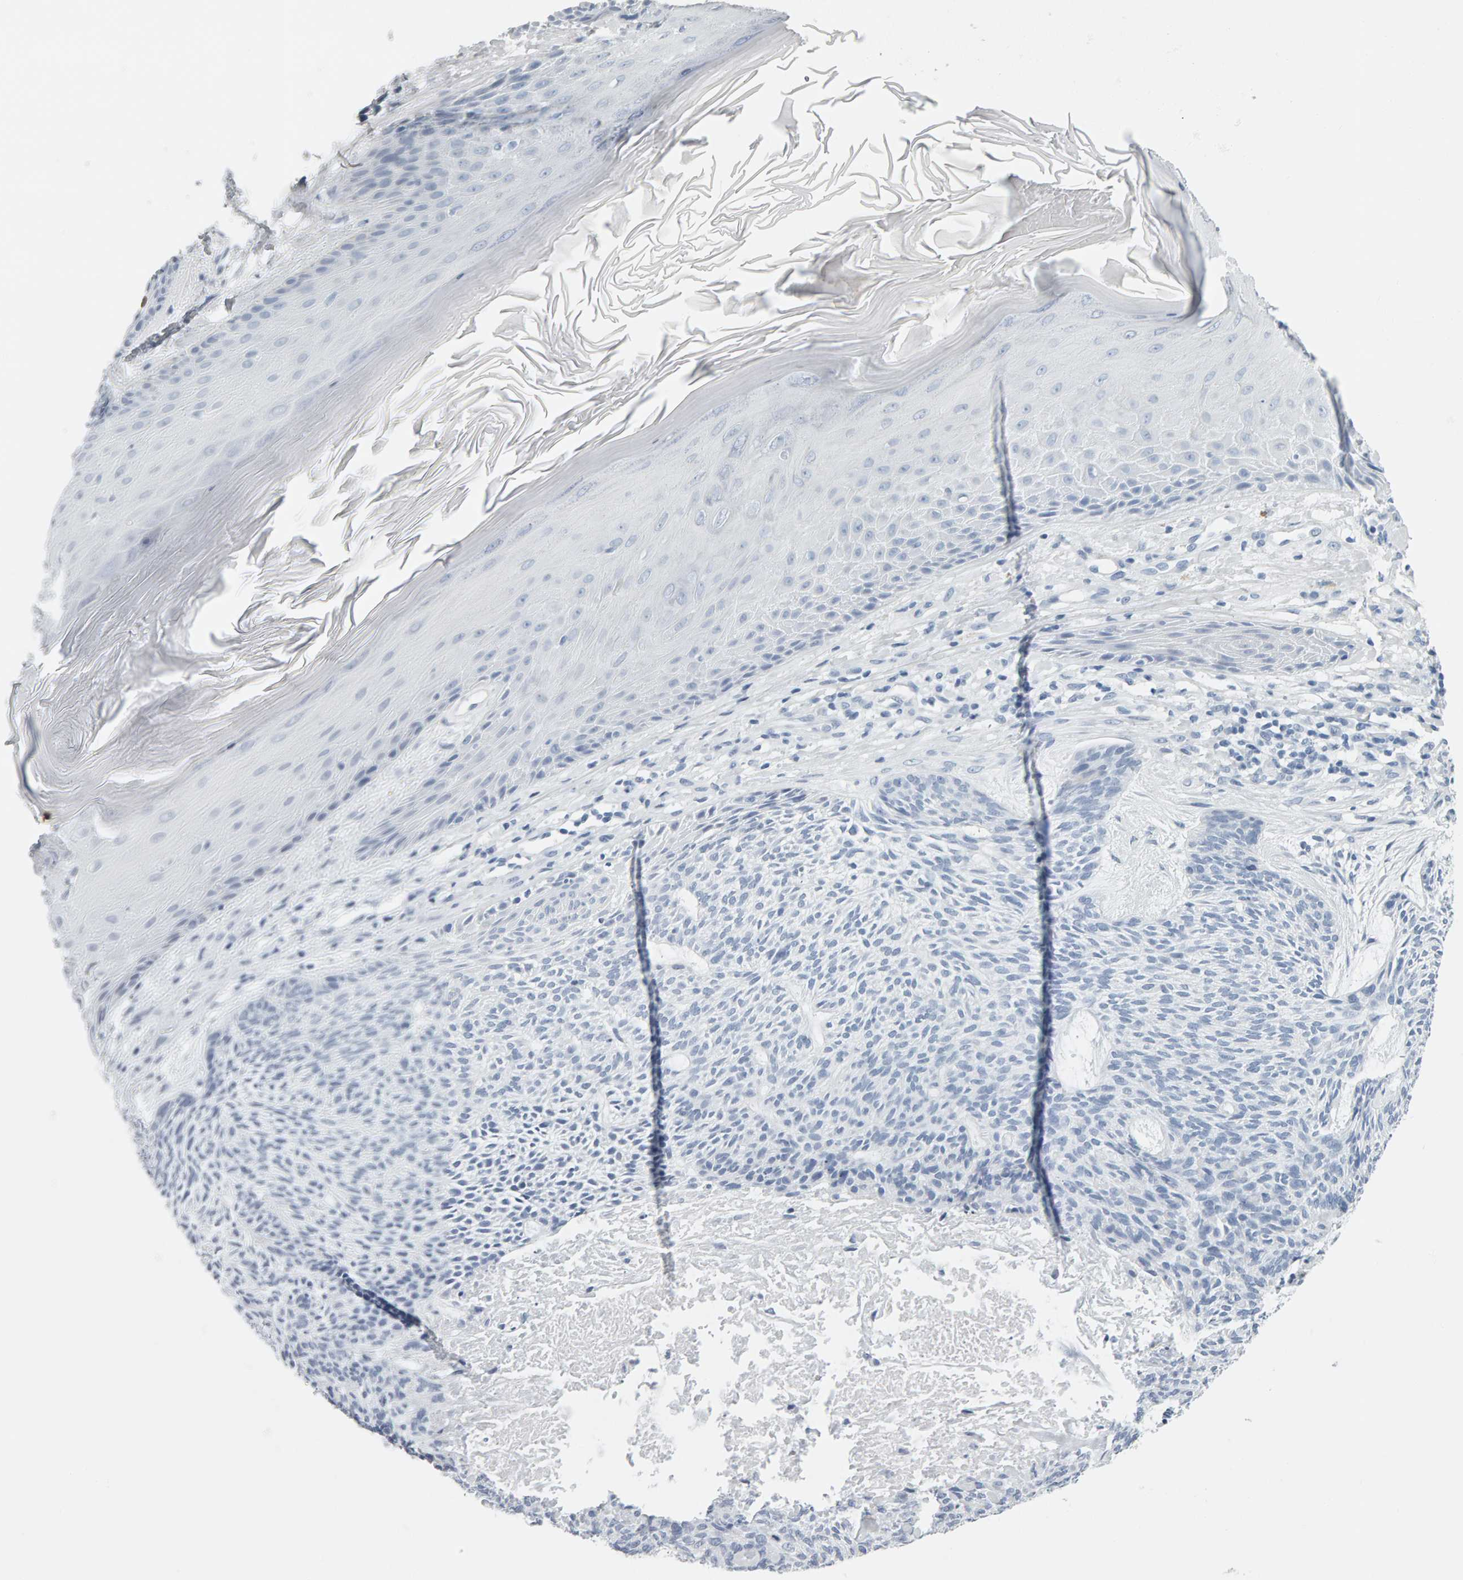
{"staining": {"intensity": "negative", "quantity": "none", "location": "none"}, "tissue": "skin cancer", "cell_type": "Tumor cells", "image_type": "cancer", "snomed": [{"axis": "morphology", "description": "Basal cell carcinoma"}, {"axis": "topography", "description": "Skin"}], "caption": "This is a photomicrograph of immunohistochemistry (IHC) staining of skin cancer (basal cell carcinoma), which shows no positivity in tumor cells.", "gene": "SPACA3", "patient": {"sex": "male", "age": 55}}